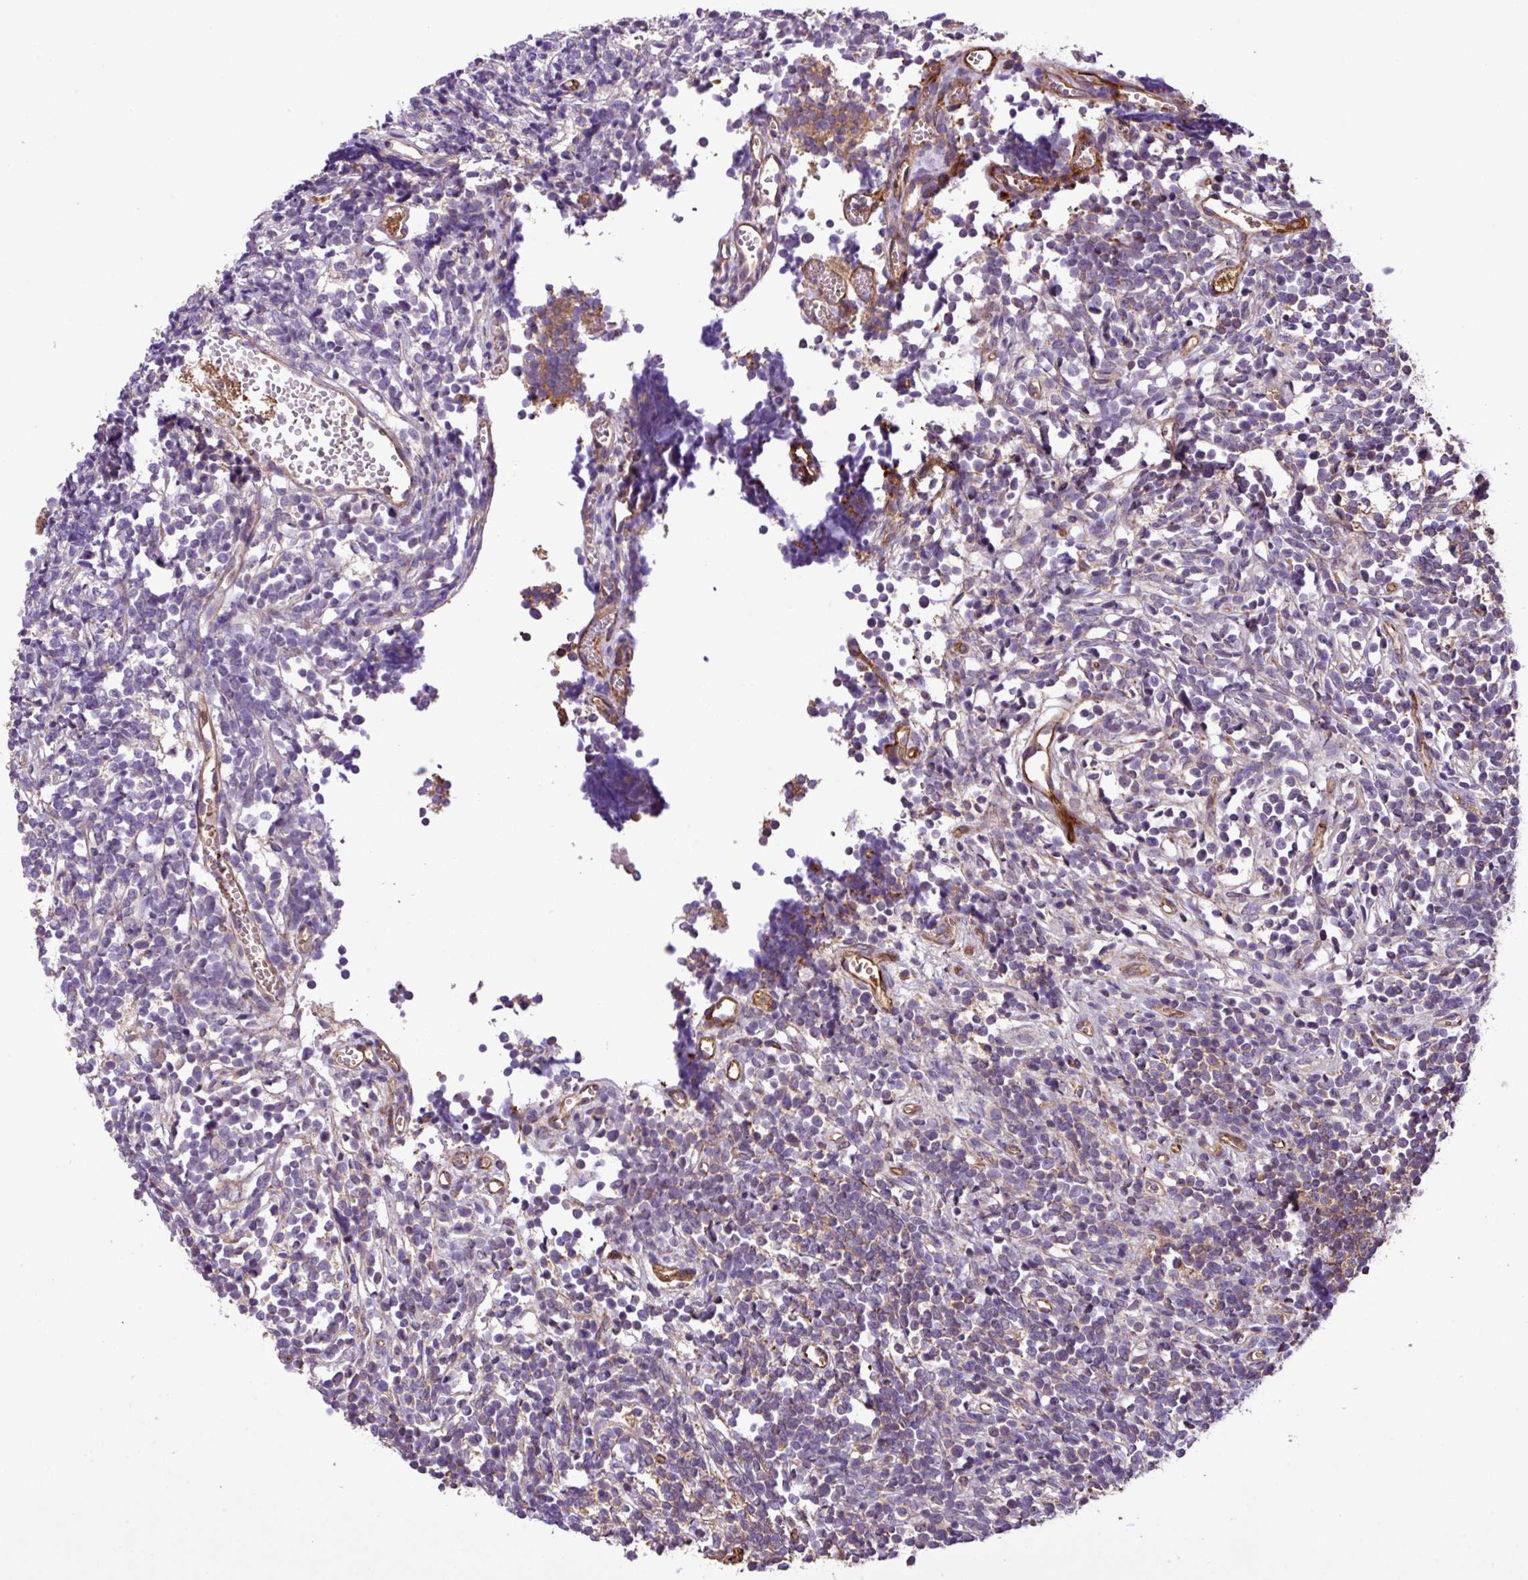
{"staining": {"intensity": "negative", "quantity": "none", "location": "none"}, "tissue": "glioma", "cell_type": "Tumor cells", "image_type": "cancer", "snomed": [{"axis": "morphology", "description": "Glioma, malignant, Low grade"}, {"axis": "topography", "description": "Brain"}], "caption": "IHC image of neoplastic tissue: glioma stained with DAB (3,3'-diaminobenzidine) exhibits no significant protein positivity in tumor cells.", "gene": "ZNF266", "patient": {"sex": "female", "age": 1}}